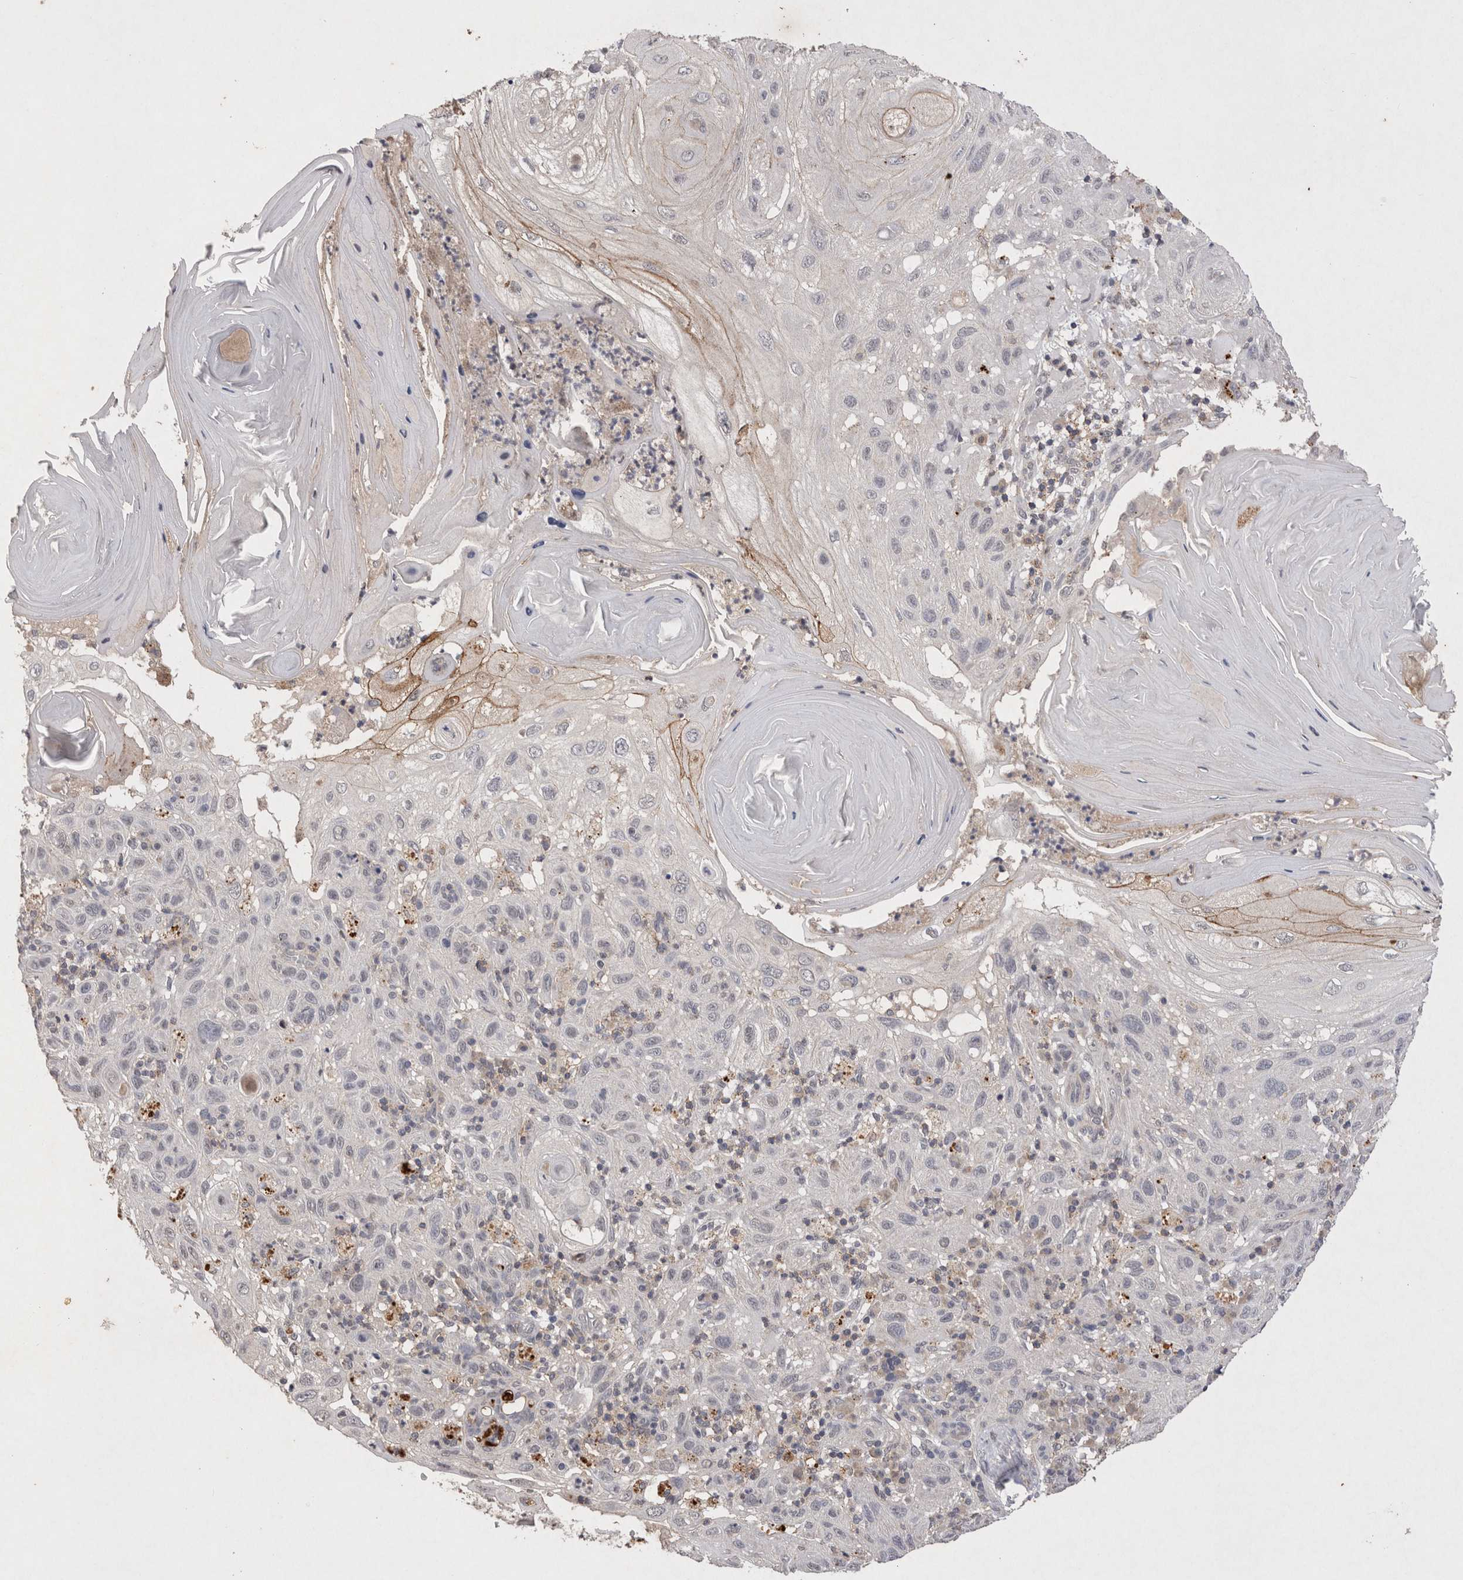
{"staining": {"intensity": "moderate", "quantity": "<25%", "location": "cytoplasmic/membranous"}, "tissue": "skin cancer", "cell_type": "Tumor cells", "image_type": "cancer", "snomed": [{"axis": "morphology", "description": "Normal tissue, NOS"}, {"axis": "morphology", "description": "Squamous cell carcinoma, NOS"}, {"axis": "topography", "description": "Skin"}], "caption": "High-magnification brightfield microscopy of skin cancer (squamous cell carcinoma) stained with DAB (3,3'-diaminobenzidine) (brown) and counterstained with hematoxylin (blue). tumor cells exhibit moderate cytoplasmic/membranous positivity is appreciated in approximately<25% of cells.", "gene": "RASSF3", "patient": {"sex": "female", "age": 96}}